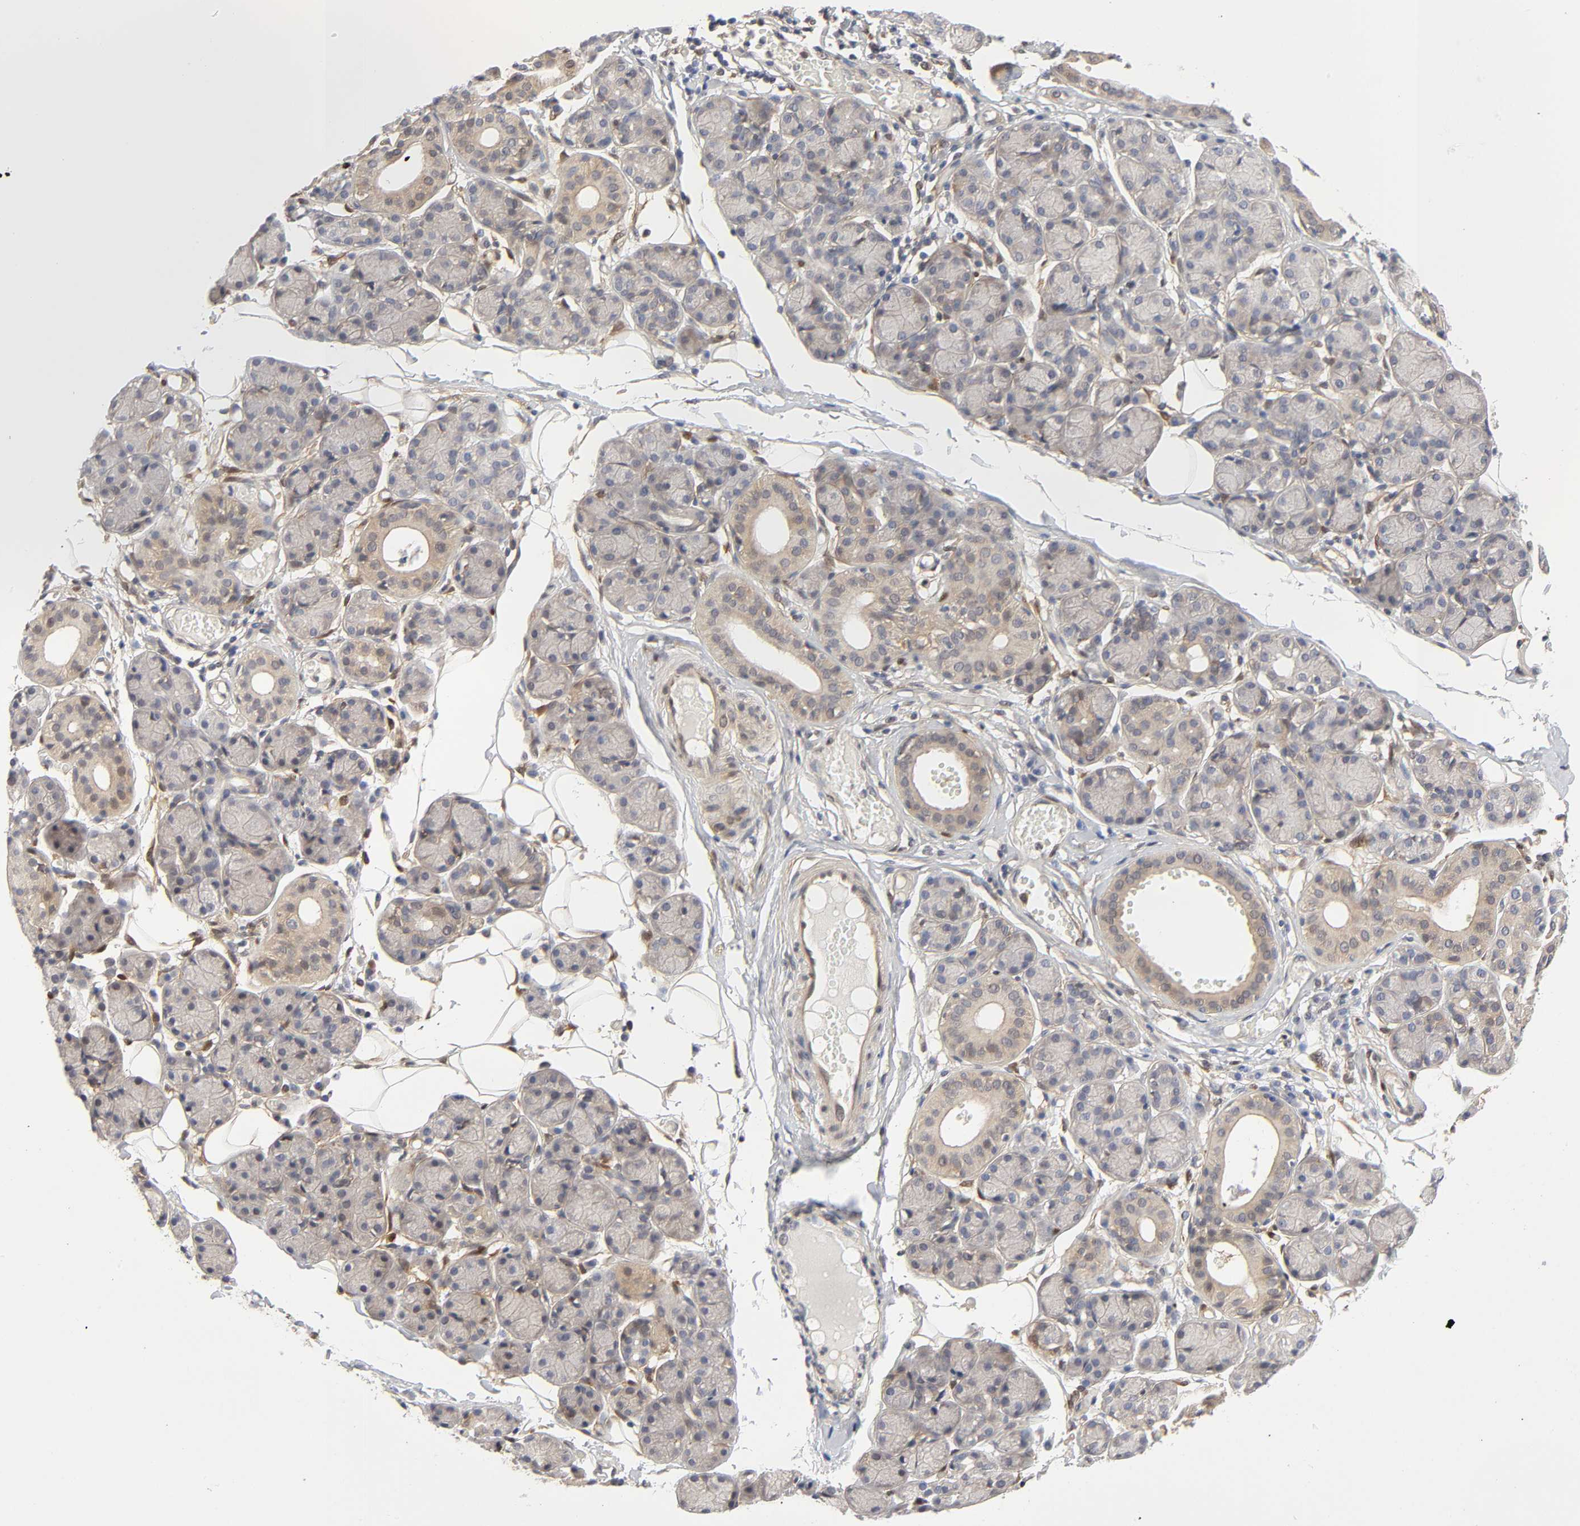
{"staining": {"intensity": "negative", "quantity": "none", "location": "none"}, "tissue": "salivary gland", "cell_type": "Glandular cells", "image_type": "normal", "snomed": [{"axis": "morphology", "description": "Normal tissue, NOS"}, {"axis": "topography", "description": "Salivary gland"}], "caption": "The image exhibits no staining of glandular cells in normal salivary gland.", "gene": "PTEN", "patient": {"sex": "male", "age": 54}}